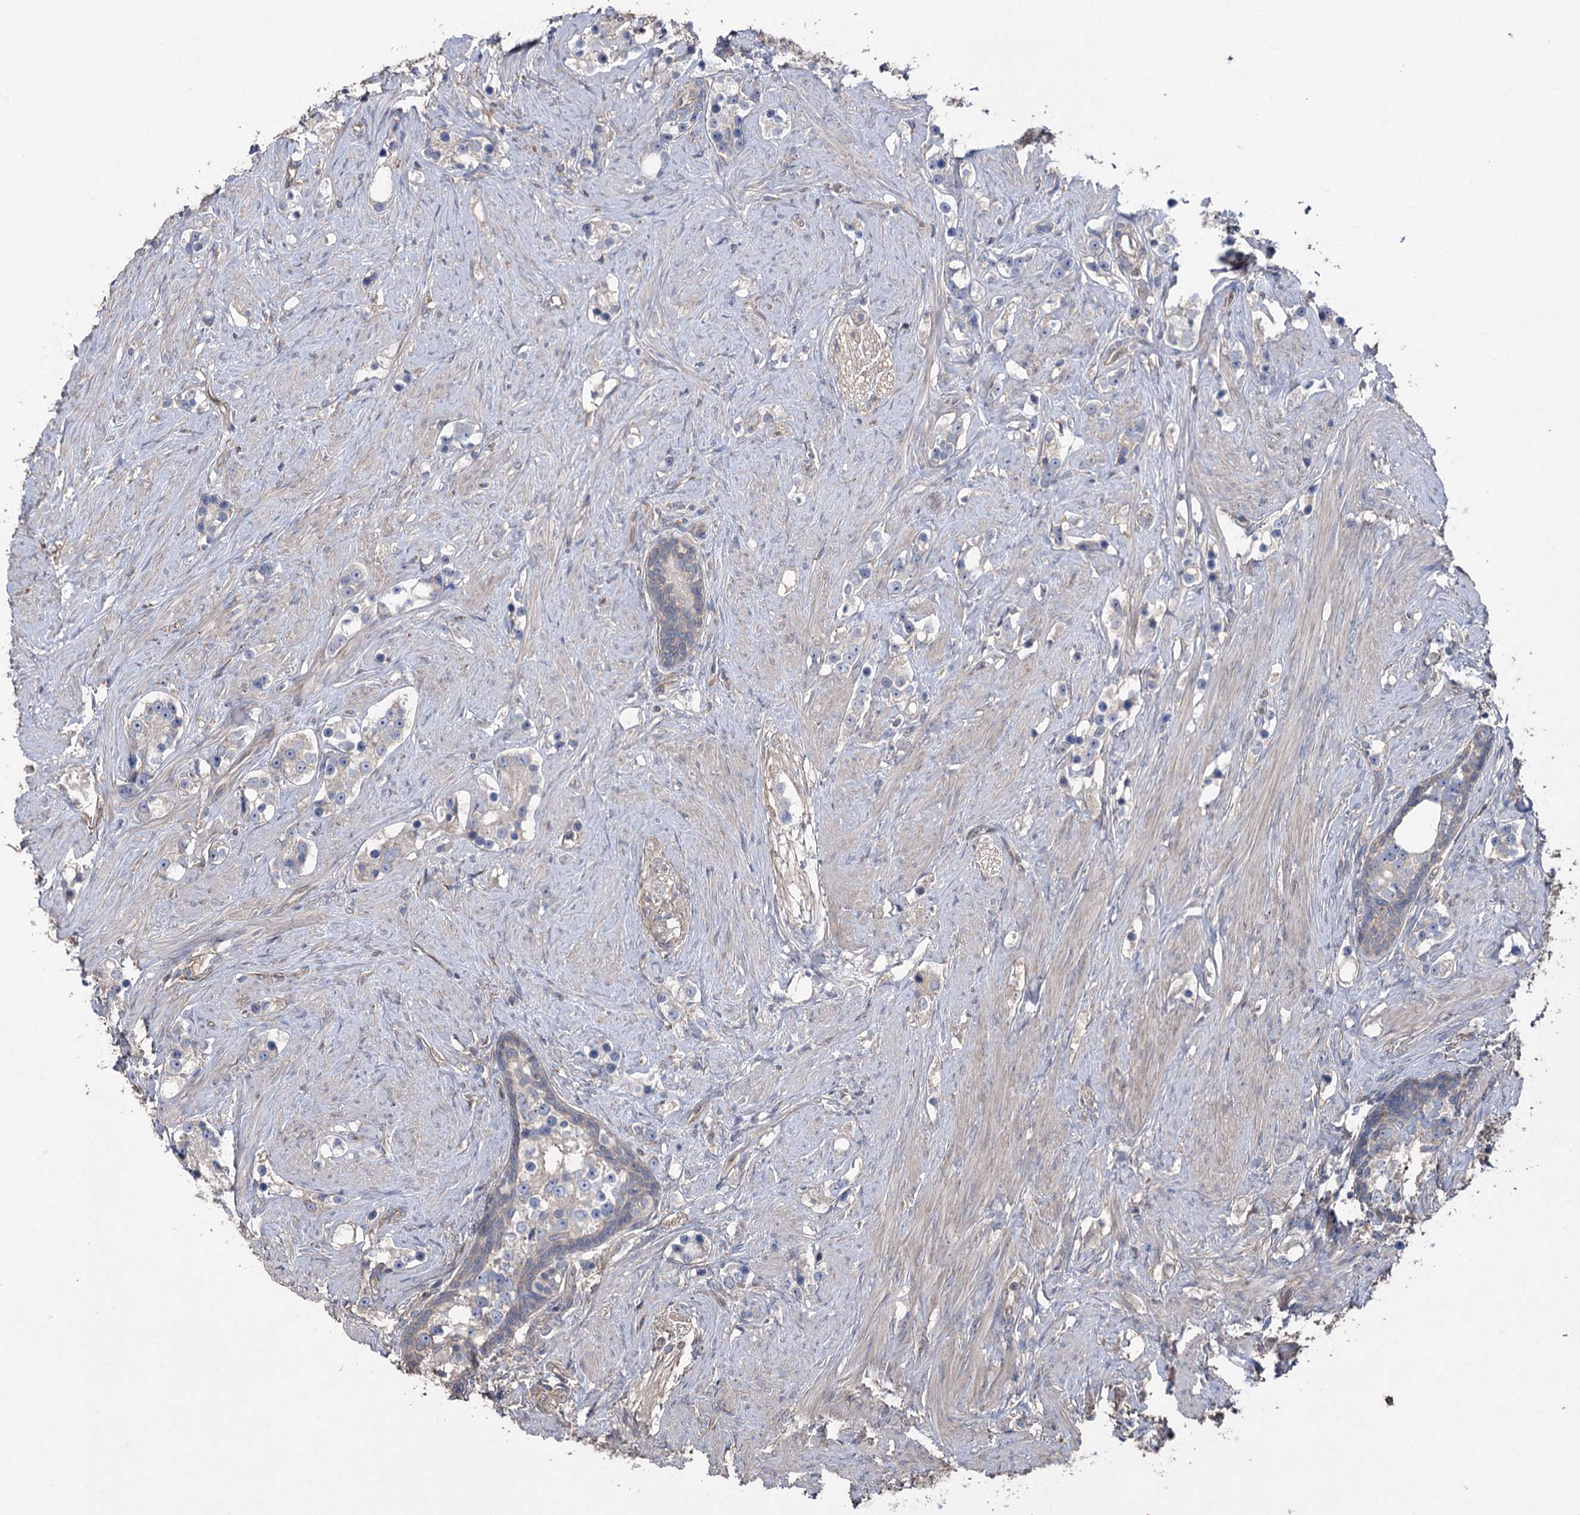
{"staining": {"intensity": "negative", "quantity": "none", "location": "none"}, "tissue": "prostate cancer", "cell_type": "Tumor cells", "image_type": "cancer", "snomed": [{"axis": "morphology", "description": "Adenocarcinoma, High grade"}, {"axis": "topography", "description": "Prostate"}], "caption": "This is a image of immunohistochemistry (IHC) staining of adenocarcinoma (high-grade) (prostate), which shows no expression in tumor cells. (Immunohistochemistry (ihc), brightfield microscopy, high magnification).", "gene": "FAM13B", "patient": {"sex": "male", "age": 63}}